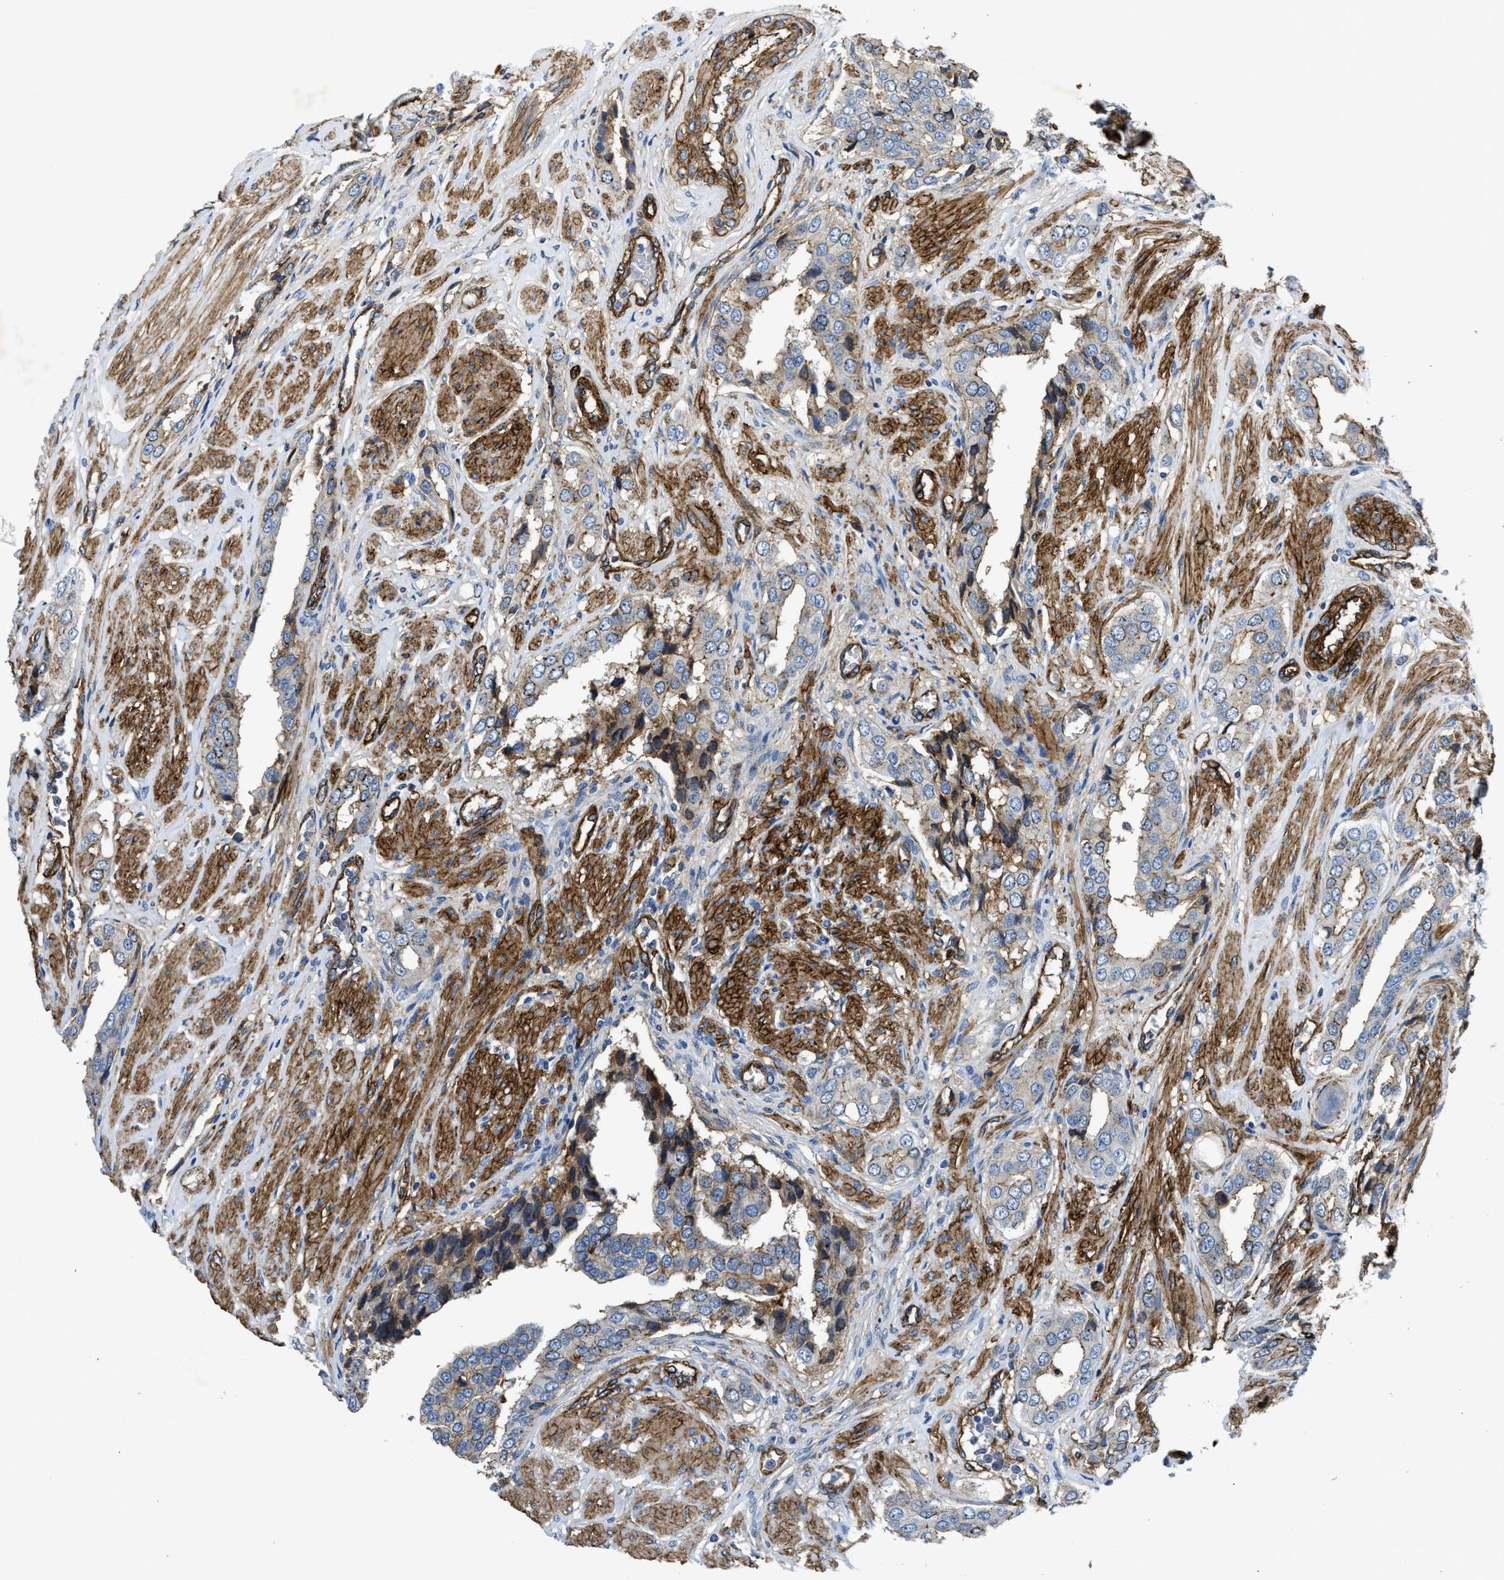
{"staining": {"intensity": "moderate", "quantity": "<25%", "location": "cytoplasmic/membranous"}, "tissue": "prostate cancer", "cell_type": "Tumor cells", "image_type": "cancer", "snomed": [{"axis": "morphology", "description": "Adenocarcinoma, High grade"}, {"axis": "topography", "description": "Prostate"}], "caption": "Immunohistochemical staining of adenocarcinoma (high-grade) (prostate) displays low levels of moderate cytoplasmic/membranous protein staining in about <25% of tumor cells.", "gene": "NAB1", "patient": {"sex": "male", "age": 52}}